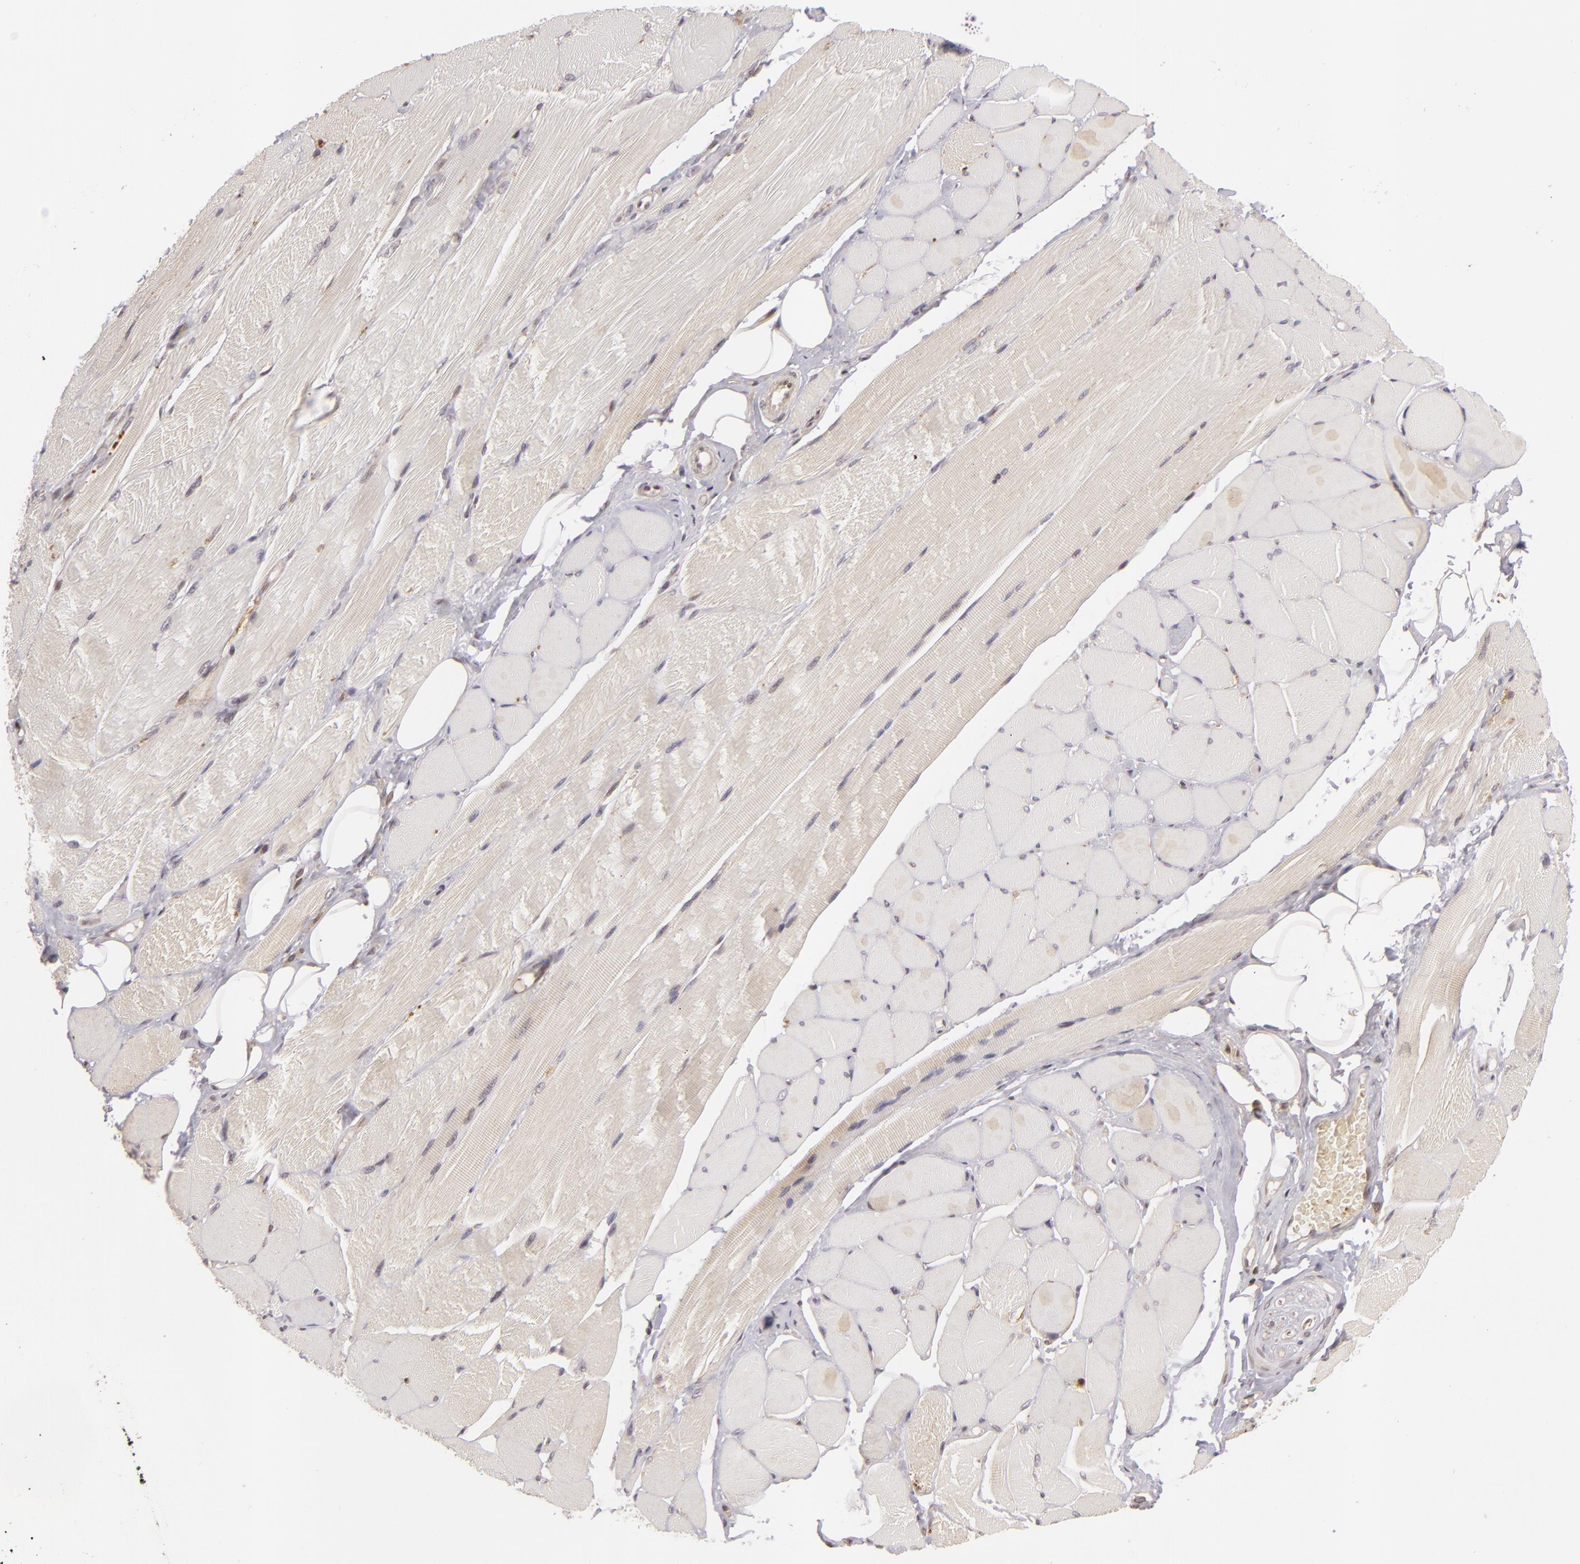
{"staining": {"intensity": "weak", "quantity": "<25%", "location": "cytoplasmic/membranous,nuclear"}, "tissue": "adipose tissue", "cell_type": "Adipocytes", "image_type": "normal", "snomed": [{"axis": "morphology", "description": "Normal tissue, NOS"}, {"axis": "topography", "description": "Skeletal muscle"}, {"axis": "topography", "description": "Peripheral nerve tissue"}], "caption": "Adipocytes are negative for protein expression in normal human adipose tissue. Brightfield microscopy of immunohistochemistry stained with DAB (3,3'-diaminobenzidine) (brown) and hematoxylin (blue), captured at high magnification.", "gene": "ZBTB33", "patient": {"sex": "female", "age": 84}}